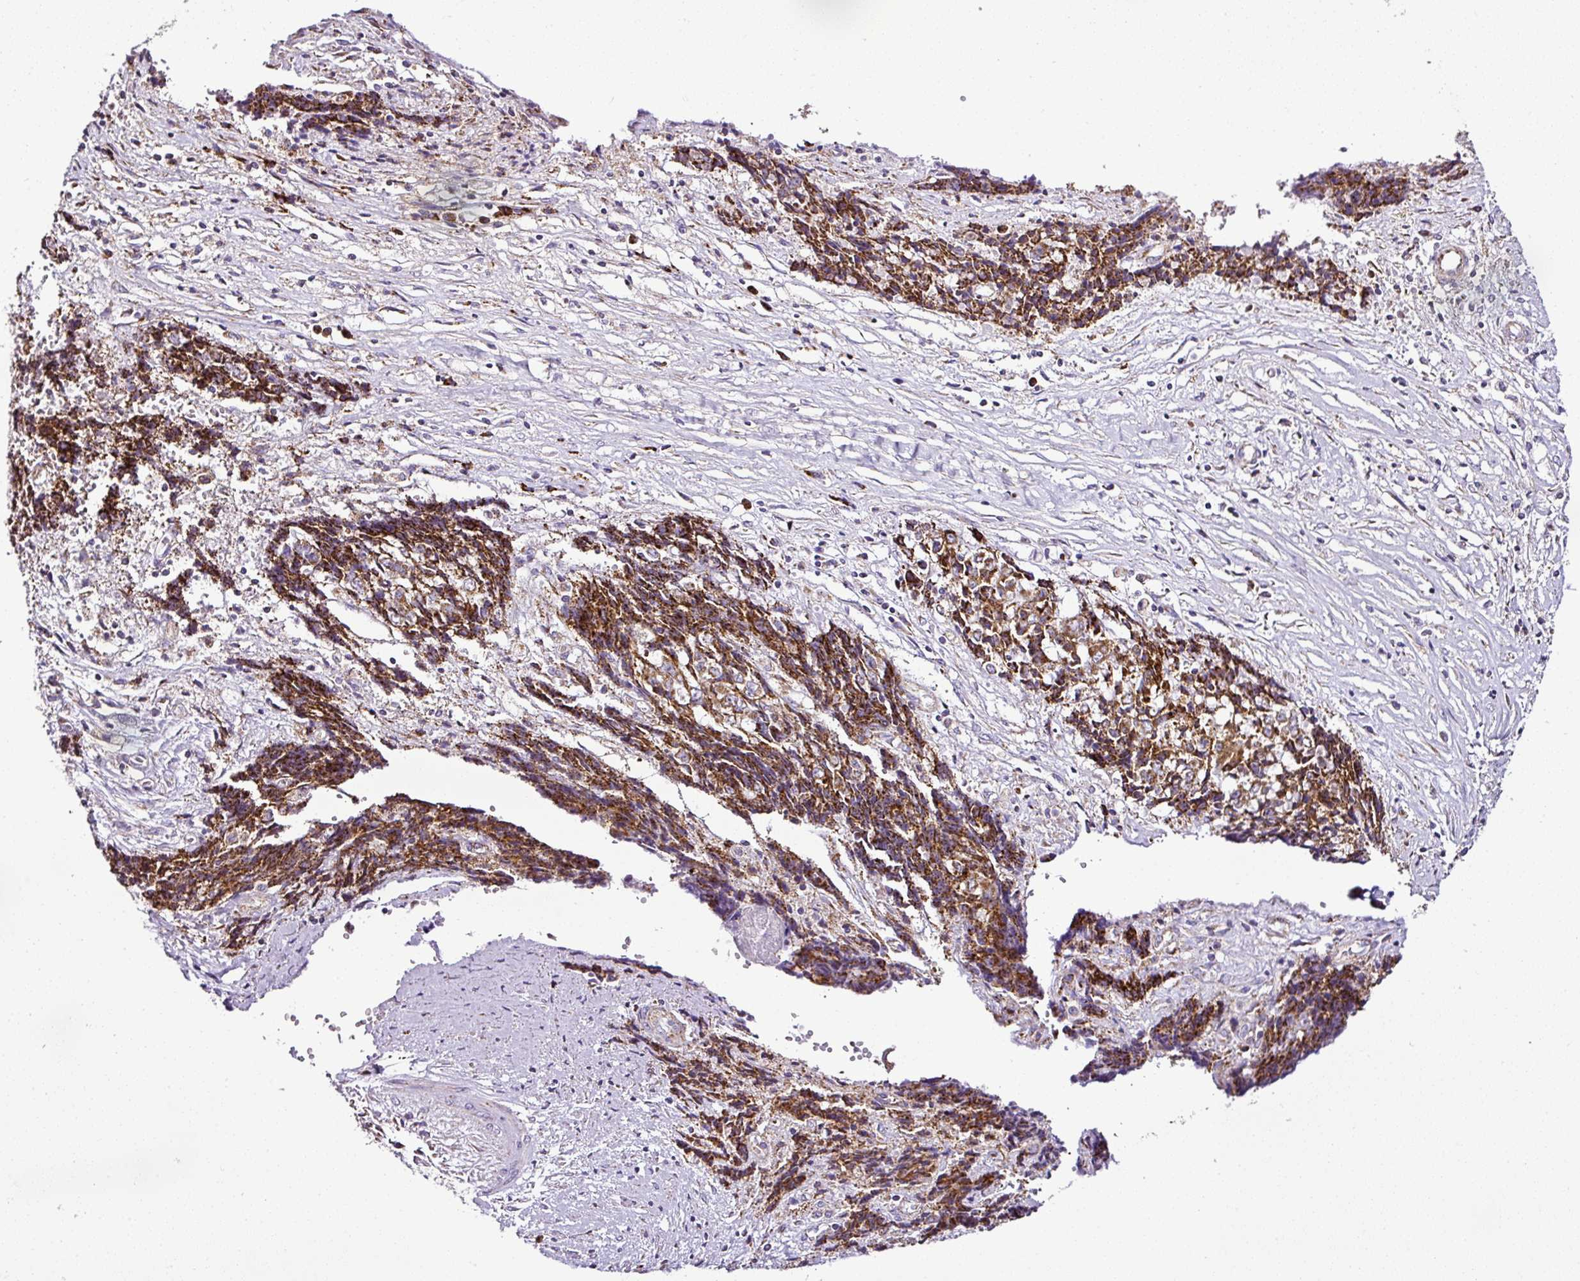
{"staining": {"intensity": "strong", "quantity": ">75%", "location": "cytoplasmic/membranous"}, "tissue": "ovarian cancer", "cell_type": "Tumor cells", "image_type": "cancer", "snomed": [{"axis": "morphology", "description": "Carcinoma, endometroid"}, {"axis": "topography", "description": "Ovary"}], "caption": "Immunohistochemical staining of ovarian cancer displays high levels of strong cytoplasmic/membranous protein positivity in about >75% of tumor cells.", "gene": "DPAGT1", "patient": {"sex": "female", "age": 42}}